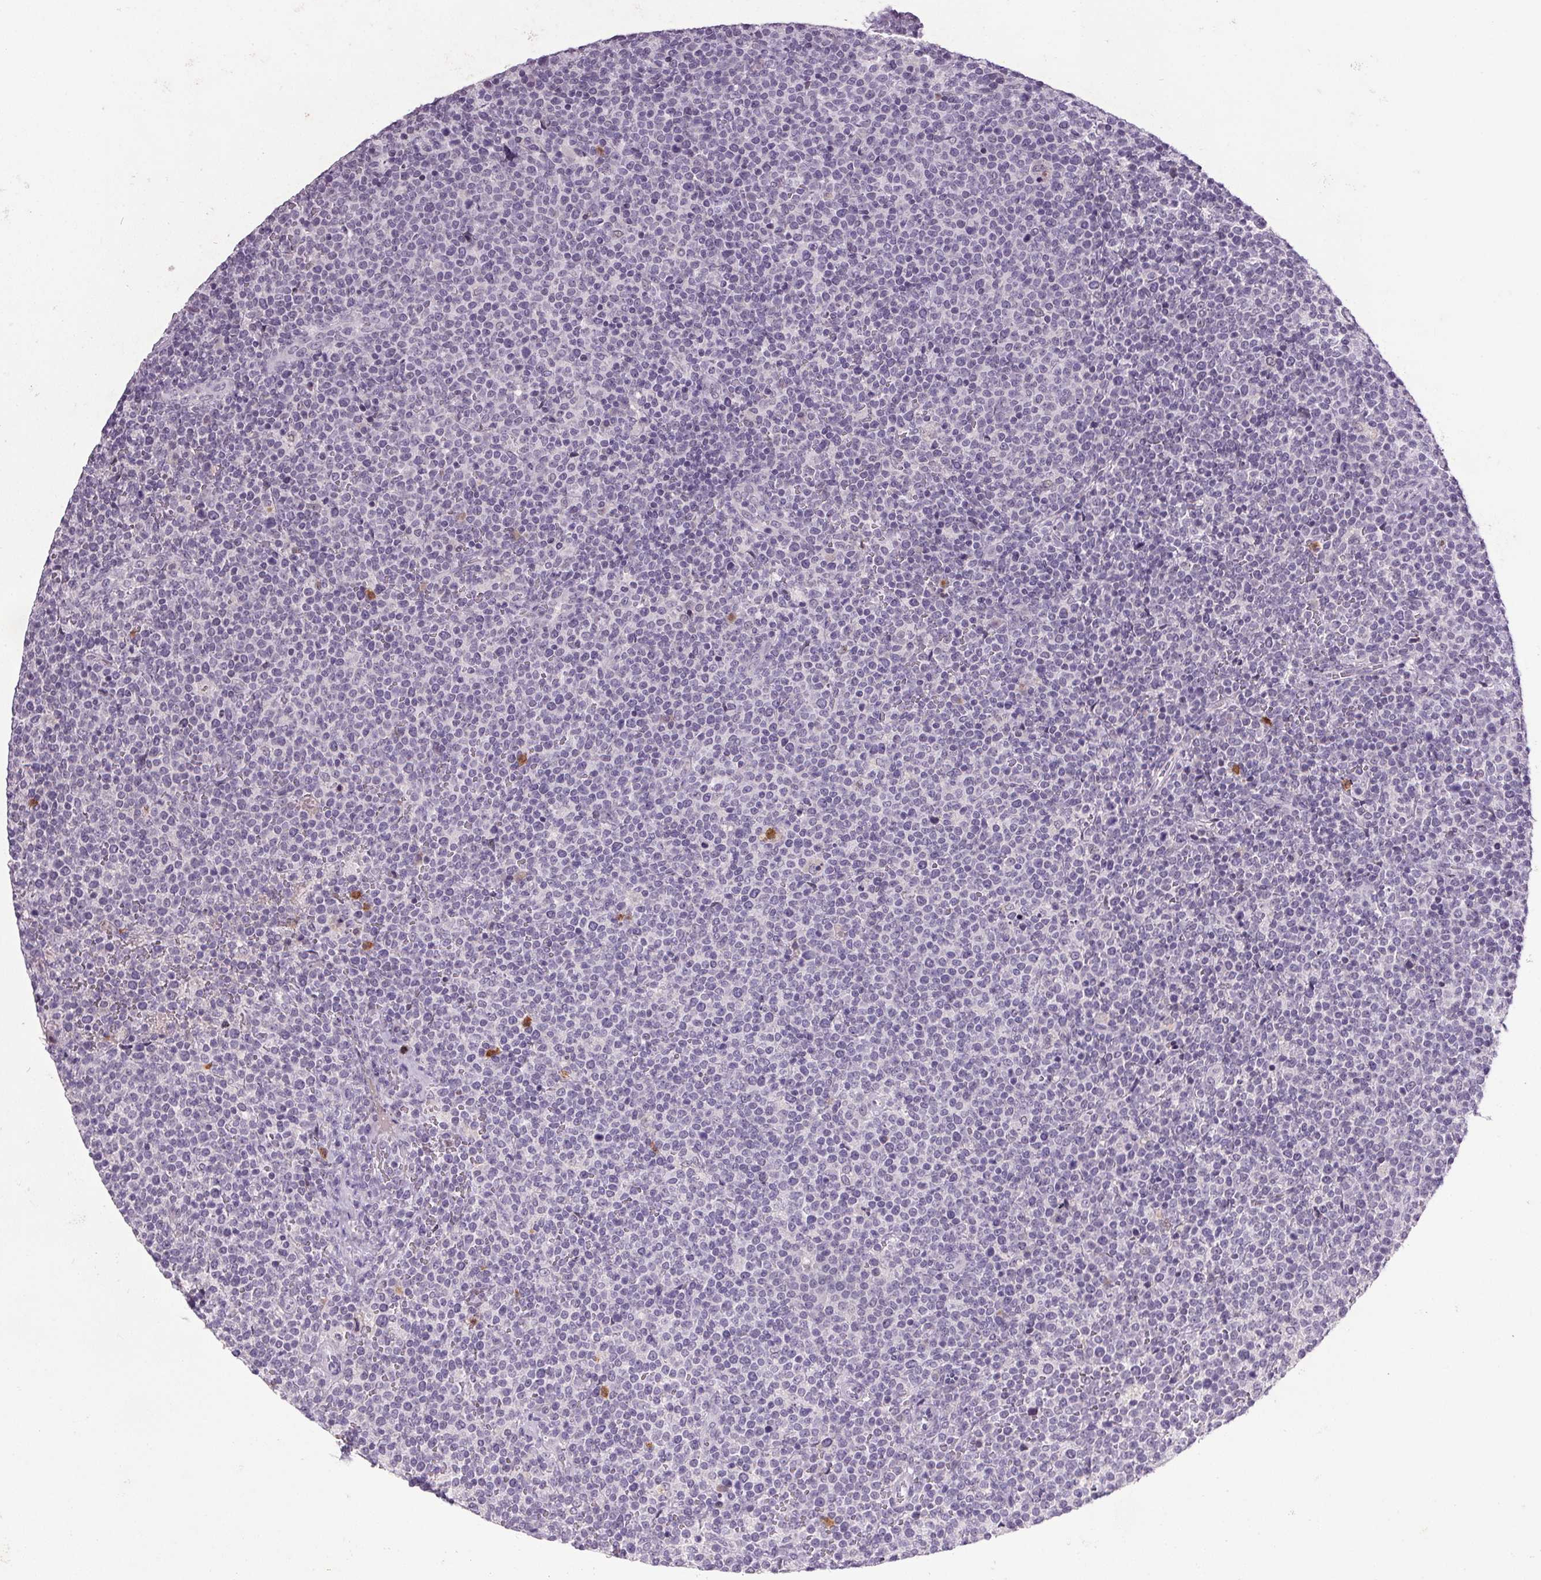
{"staining": {"intensity": "negative", "quantity": "none", "location": "none"}, "tissue": "lymphoma", "cell_type": "Tumor cells", "image_type": "cancer", "snomed": [{"axis": "morphology", "description": "Malignant lymphoma, non-Hodgkin's type, High grade"}, {"axis": "topography", "description": "Lymph node"}], "caption": "Immunohistochemical staining of human malignant lymphoma, non-Hodgkin's type (high-grade) shows no significant expression in tumor cells.", "gene": "TRDN", "patient": {"sex": "male", "age": 61}}